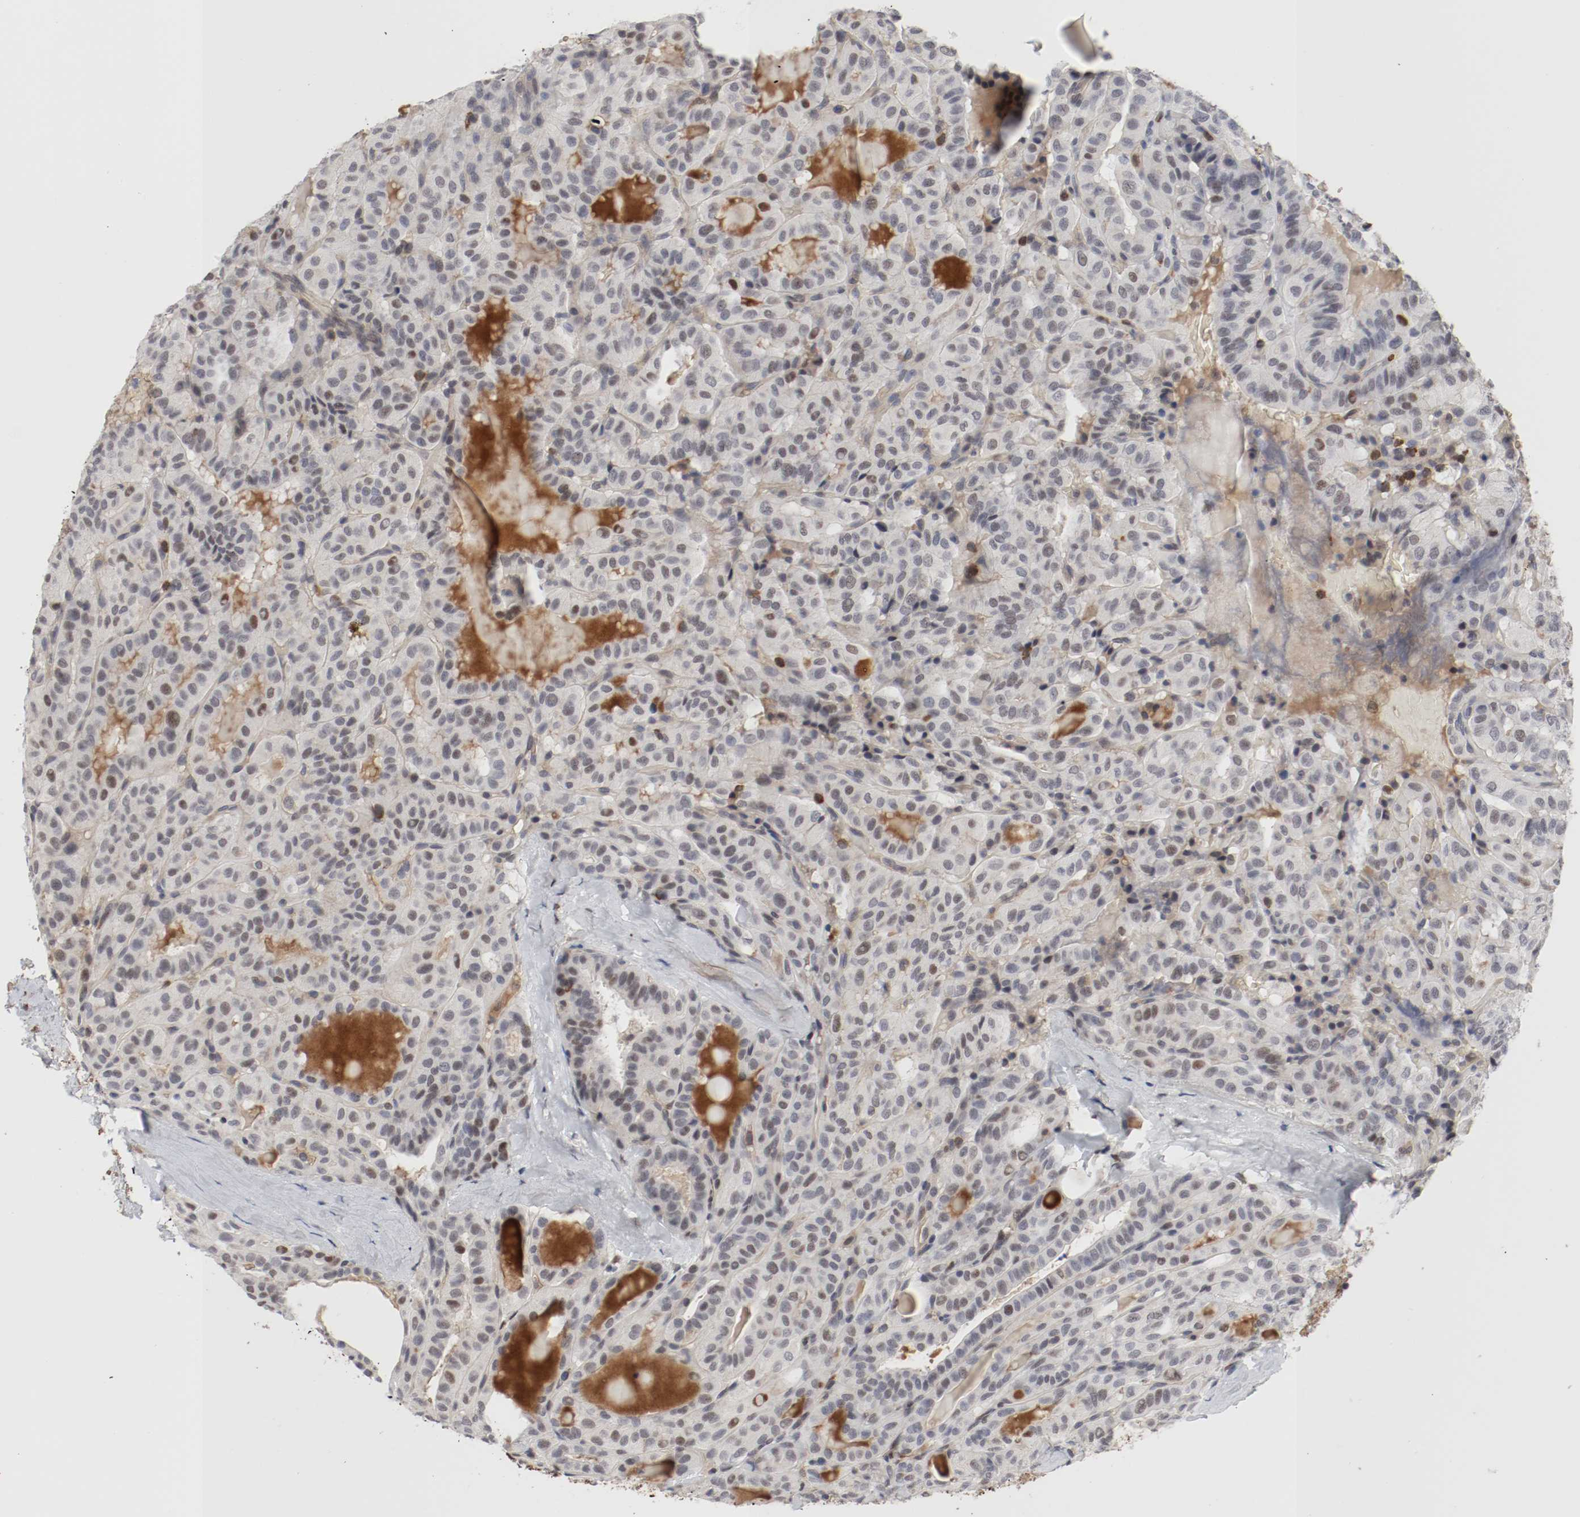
{"staining": {"intensity": "weak", "quantity": "<25%", "location": "cytoplasmic/membranous"}, "tissue": "thyroid cancer", "cell_type": "Tumor cells", "image_type": "cancer", "snomed": [{"axis": "morphology", "description": "Papillary adenocarcinoma, NOS"}, {"axis": "topography", "description": "Thyroid gland"}], "caption": "Immunohistochemical staining of papillary adenocarcinoma (thyroid) exhibits no significant positivity in tumor cells.", "gene": "JUND", "patient": {"sex": "male", "age": 77}}